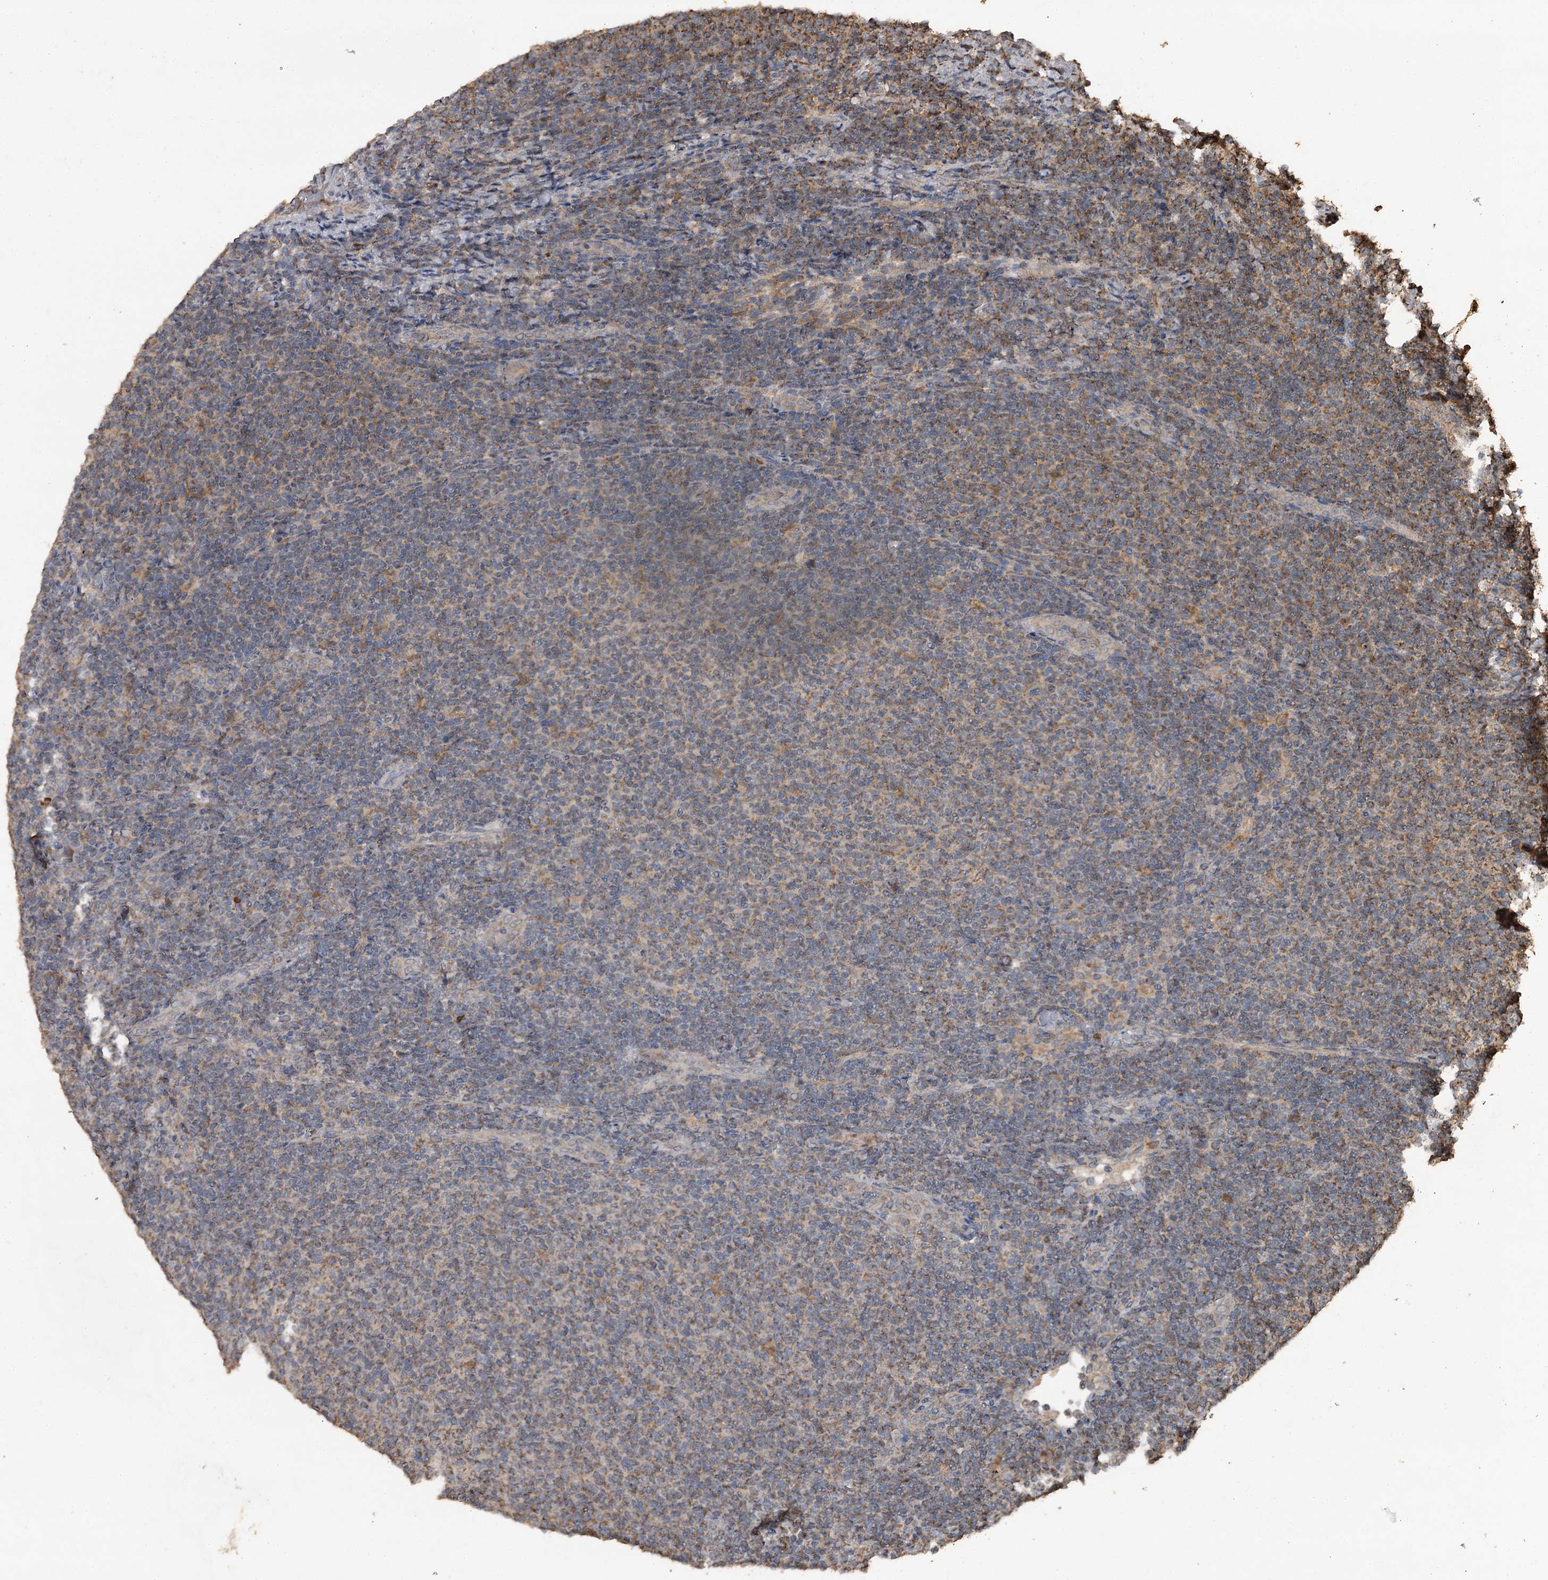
{"staining": {"intensity": "moderate", "quantity": "25%-75%", "location": "cytoplasmic/membranous"}, "tissue": "lymphoma", "cell_type": "Tumor cells", "image_type": "cancer", "snomed": [{"axis": "morphology", "description": "Malignant lymphoma, non-Hodgkin's type, Low grade"}, {"axis": "topography", "description": "Lymph node"}], "caption": "Human lymphoma stained with a protein marker displays moderate staining in tumor cells.", "gene": "WIPI1", "patient": {"sex": "male", "age": 66}}